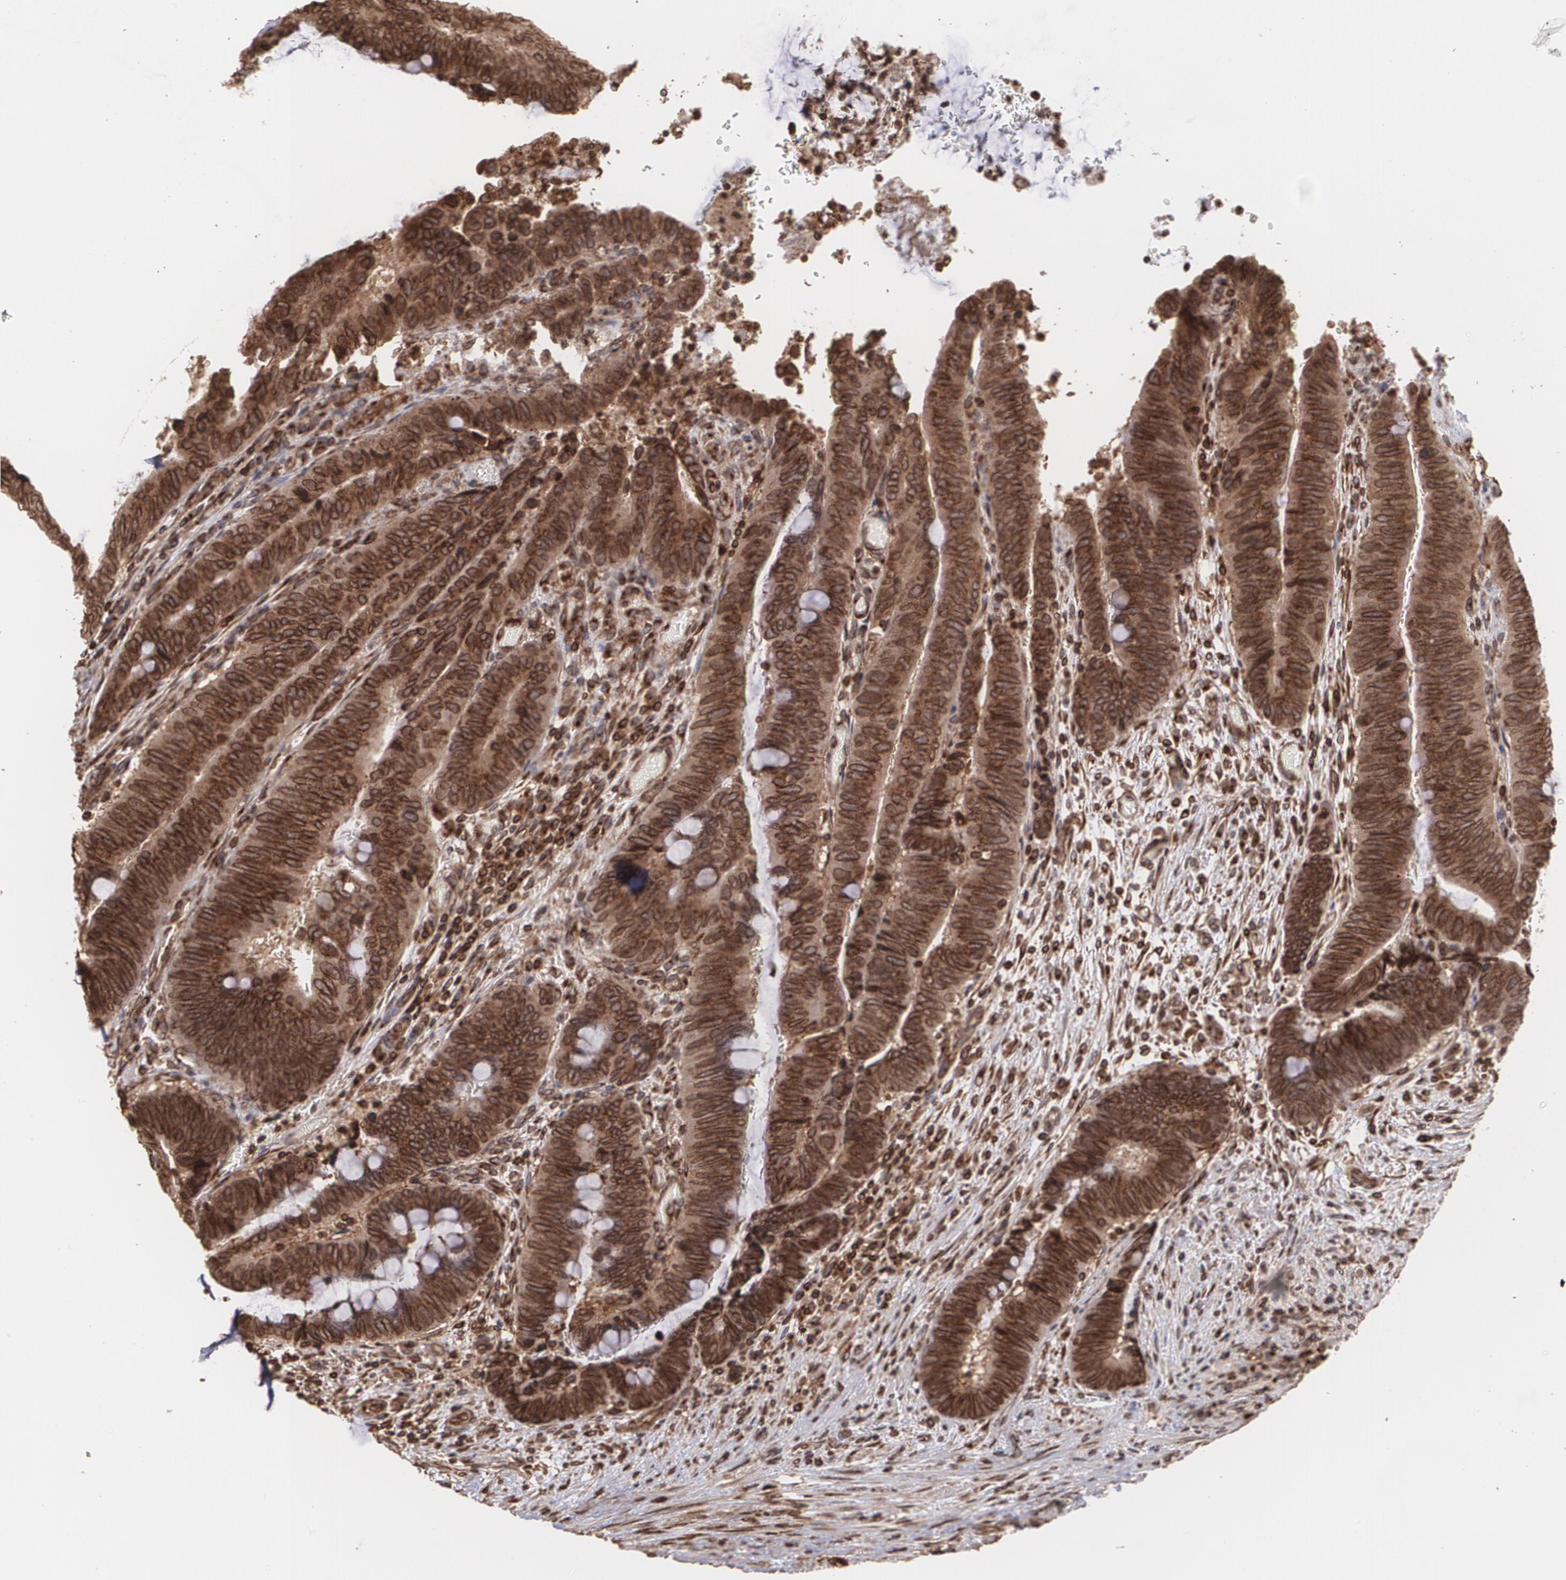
{"staining": {"intensity": "strong", "quantity": ">75%", "location": "cytoplasmic/membranous"}, "tissue": "colorectal cancer", "cell_type": "Tumor cells", "image_type": "cancer", "snomed": [{"axis": "morphology", "description": "Normal tissue, NOS"}, {"axis": "morphology", "description": "Adenocarcinoma, NOS"}, {"axis": "topography", "description": "Rectum"}], "caption": "Colorectal cancer stained with a protein marker exhibits strong staining in tumor cells.", "gene": "TRIP11", "patient": {"sex": "male", "age": 92}}